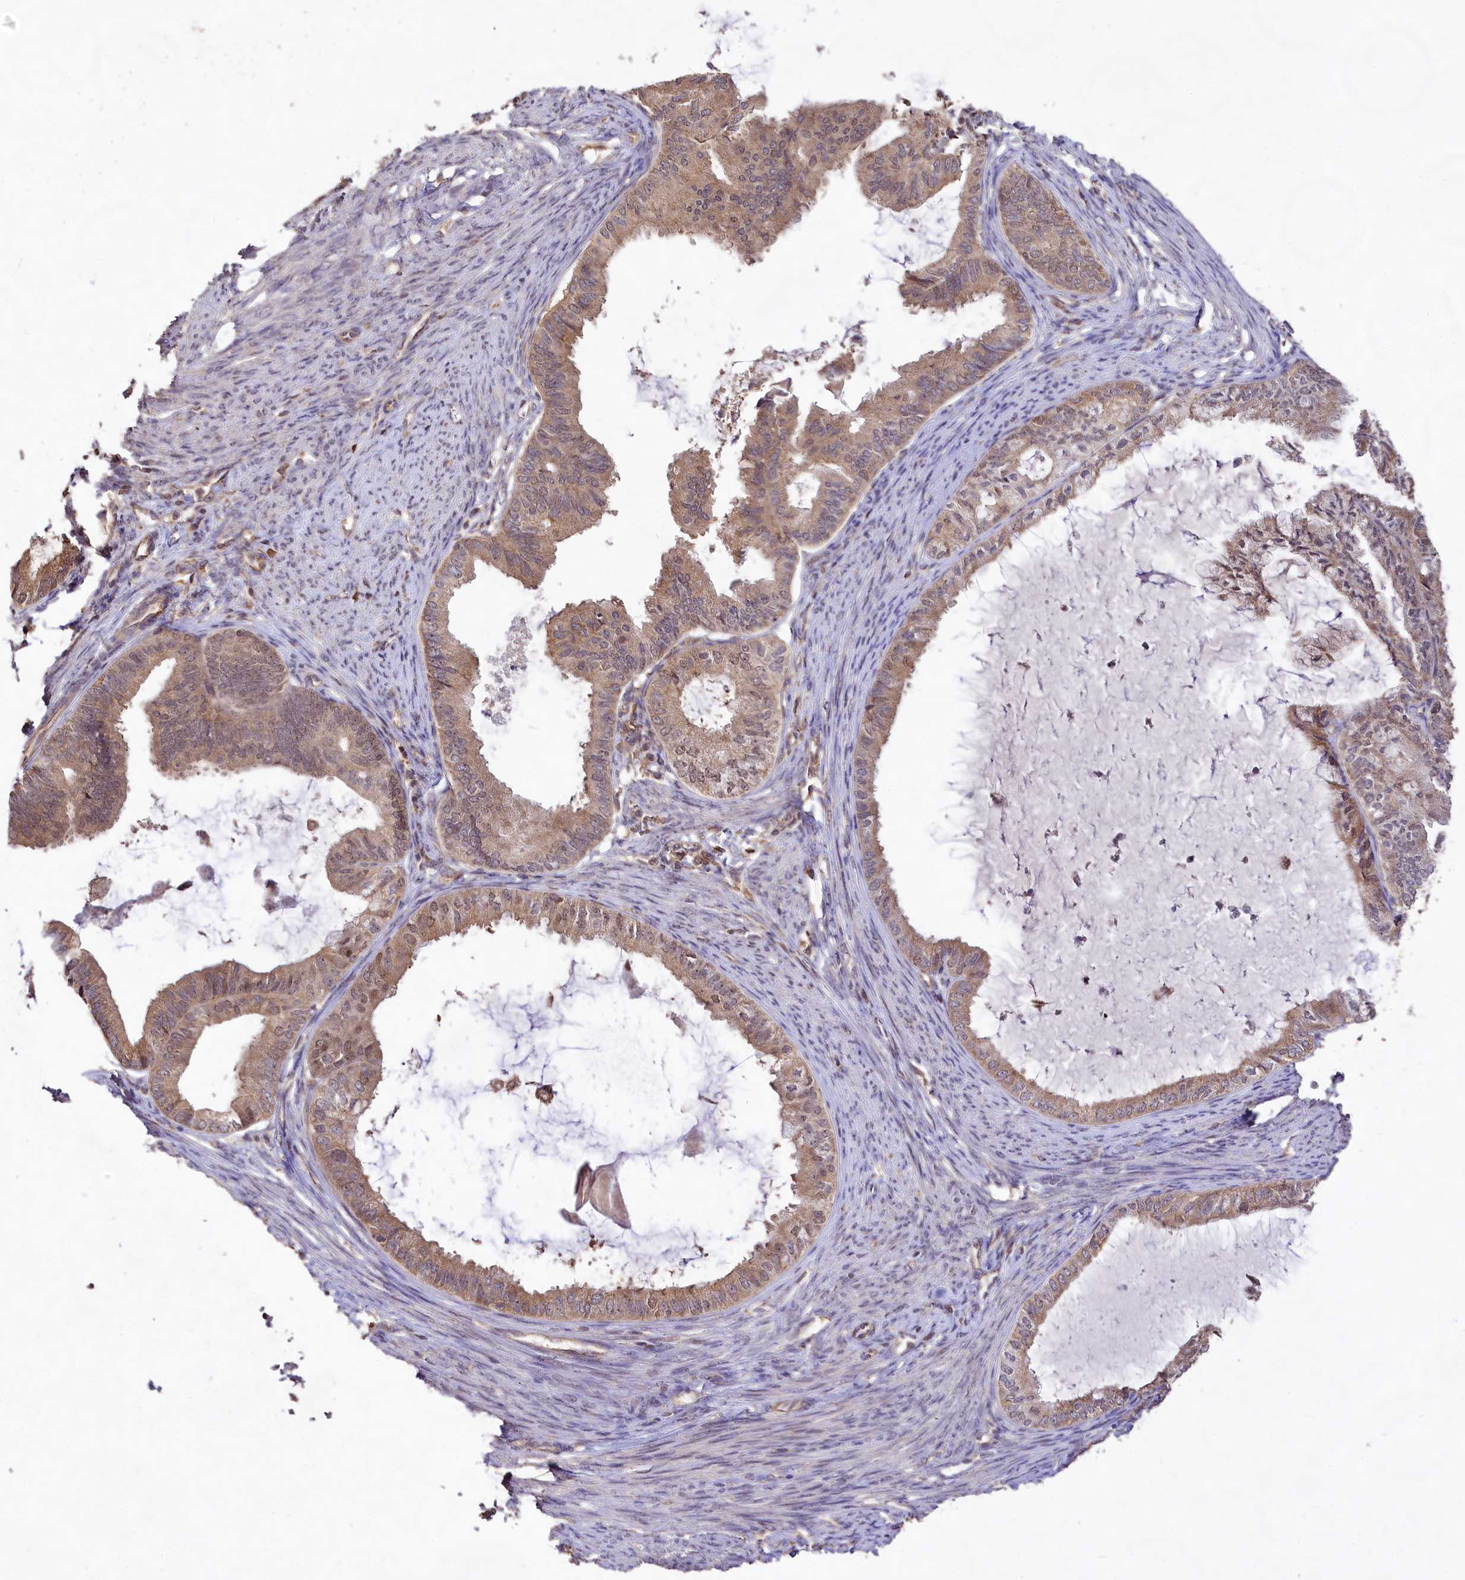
{"staining": {"intensity": "weak", "quantity": "25%-75%", "location": "cytoplasmic/membranous,nuclear"}, "tissue": "endometrial cancer", "cell_type": "Tumor cells", "image_type": "cancer", "snomed": [{"axis": "morphology", "description": "Adenocarcinoma, NOS"}, {"axis": "topography", "description": "Endometrium"}], "caption": "Immunohistochemical staining of endometrial cancer demonstrates weak cytoplasmic/membranous and nuclear protein positivity in about 25%-75% of tumor cells. The staining was performed using DAB (3,3'-diaminobenzidine) to visualize the protein expression in brown, while the nuclei were stained in blue with hematoxylin (Magnification: 20x).", "gene": "RRP8", "patient": {"sex": "female", "age": 86}}